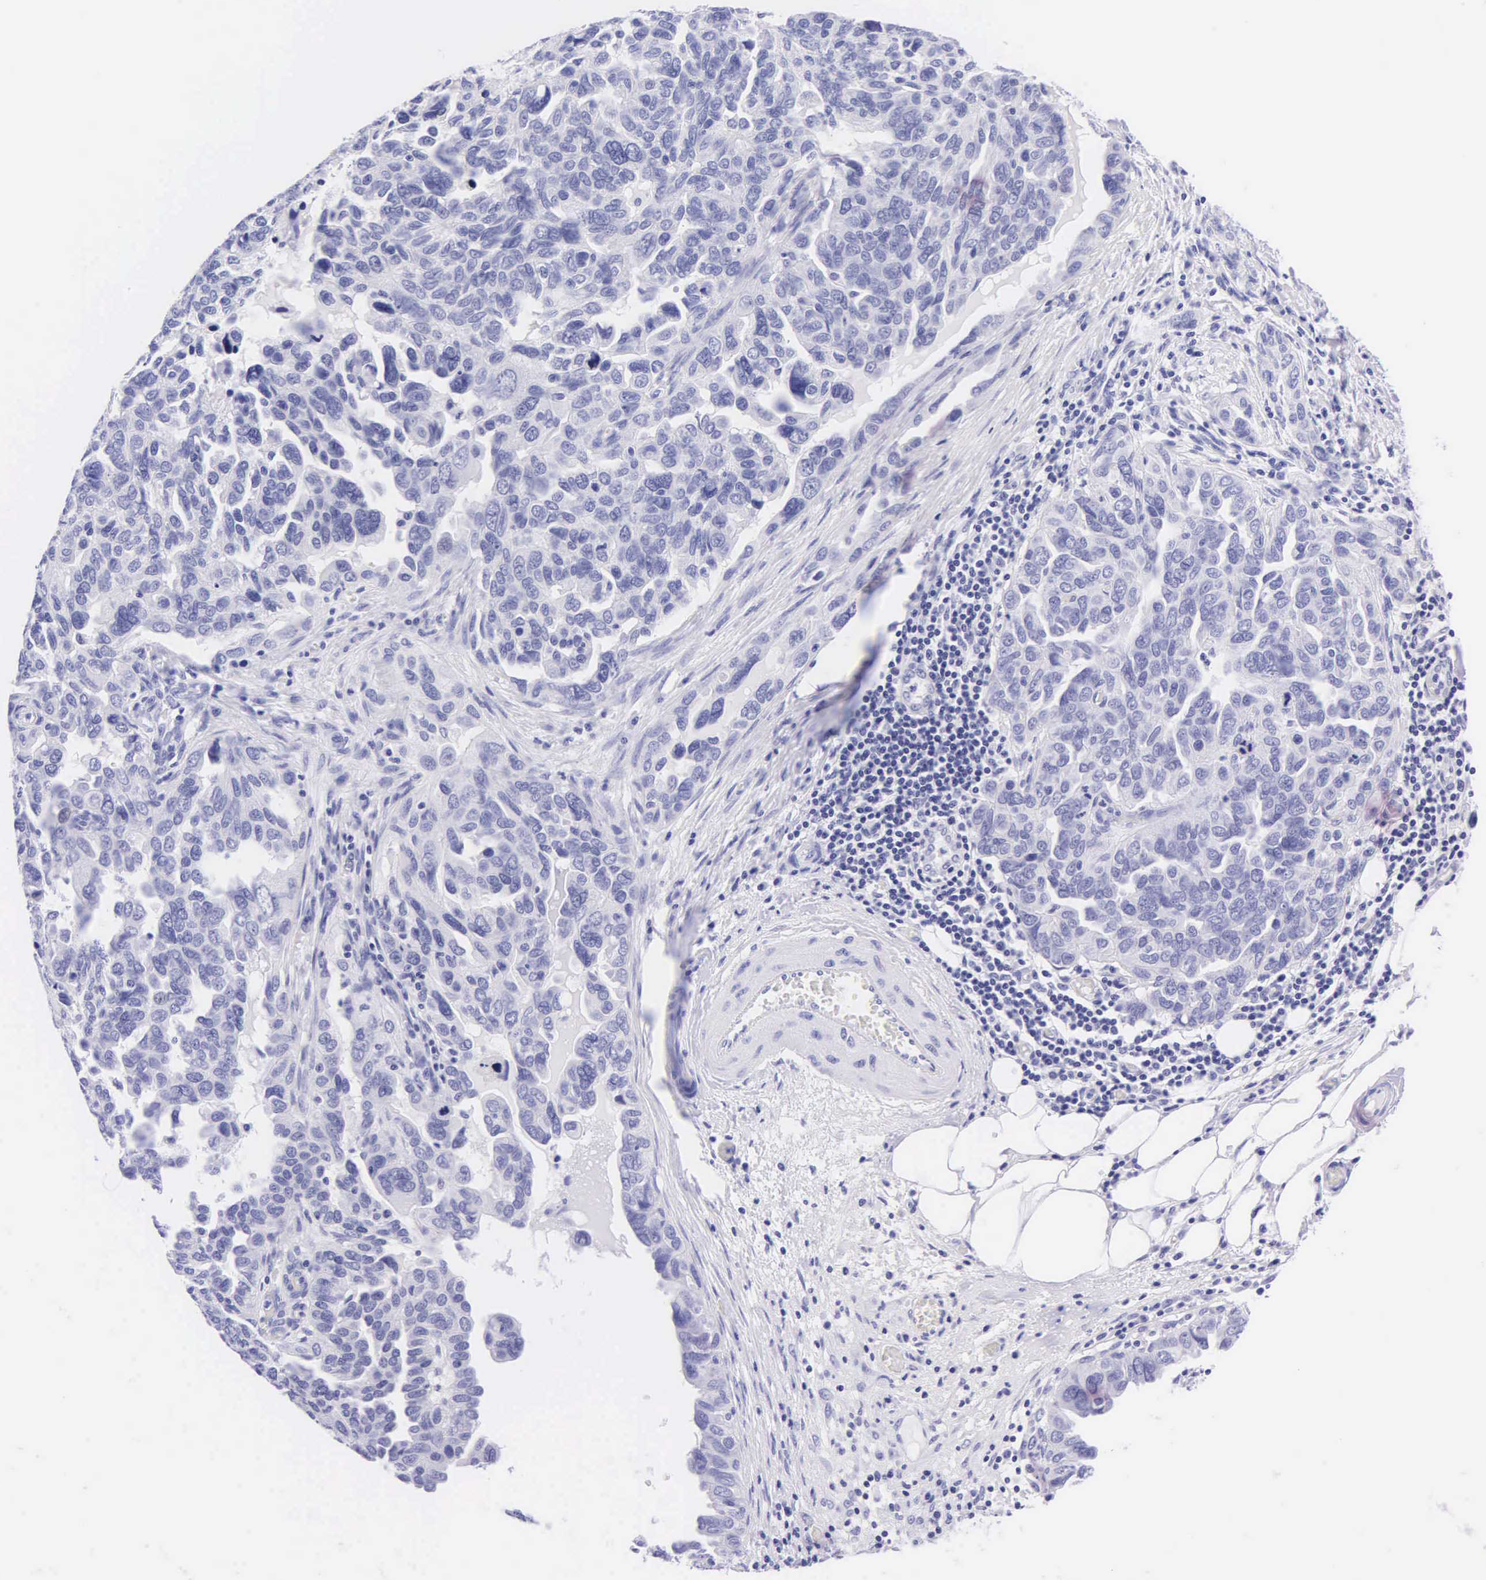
{"staining": {"intensity": "negative", "quantity": "none", "location": "none"}, "tissue": "ovarian cancer", "cell_type": "Tumor cells", "image_type": "cancer", "snomed": [{"axis": "morphology", "description": "Cystadenocarcinoma, serous, NOS"}, {"axis": "topography", "description": "Ovary"}], "caption": "Tumor cells are negative for brown protein staining in serous cystadenocarcinoma (ovarian). (DAB (3,3'-diaminobenzidine) IHC with hematoxylin counter stain).", "gene": "KRT20", "patient": {"sex": "female", "age": 64}}